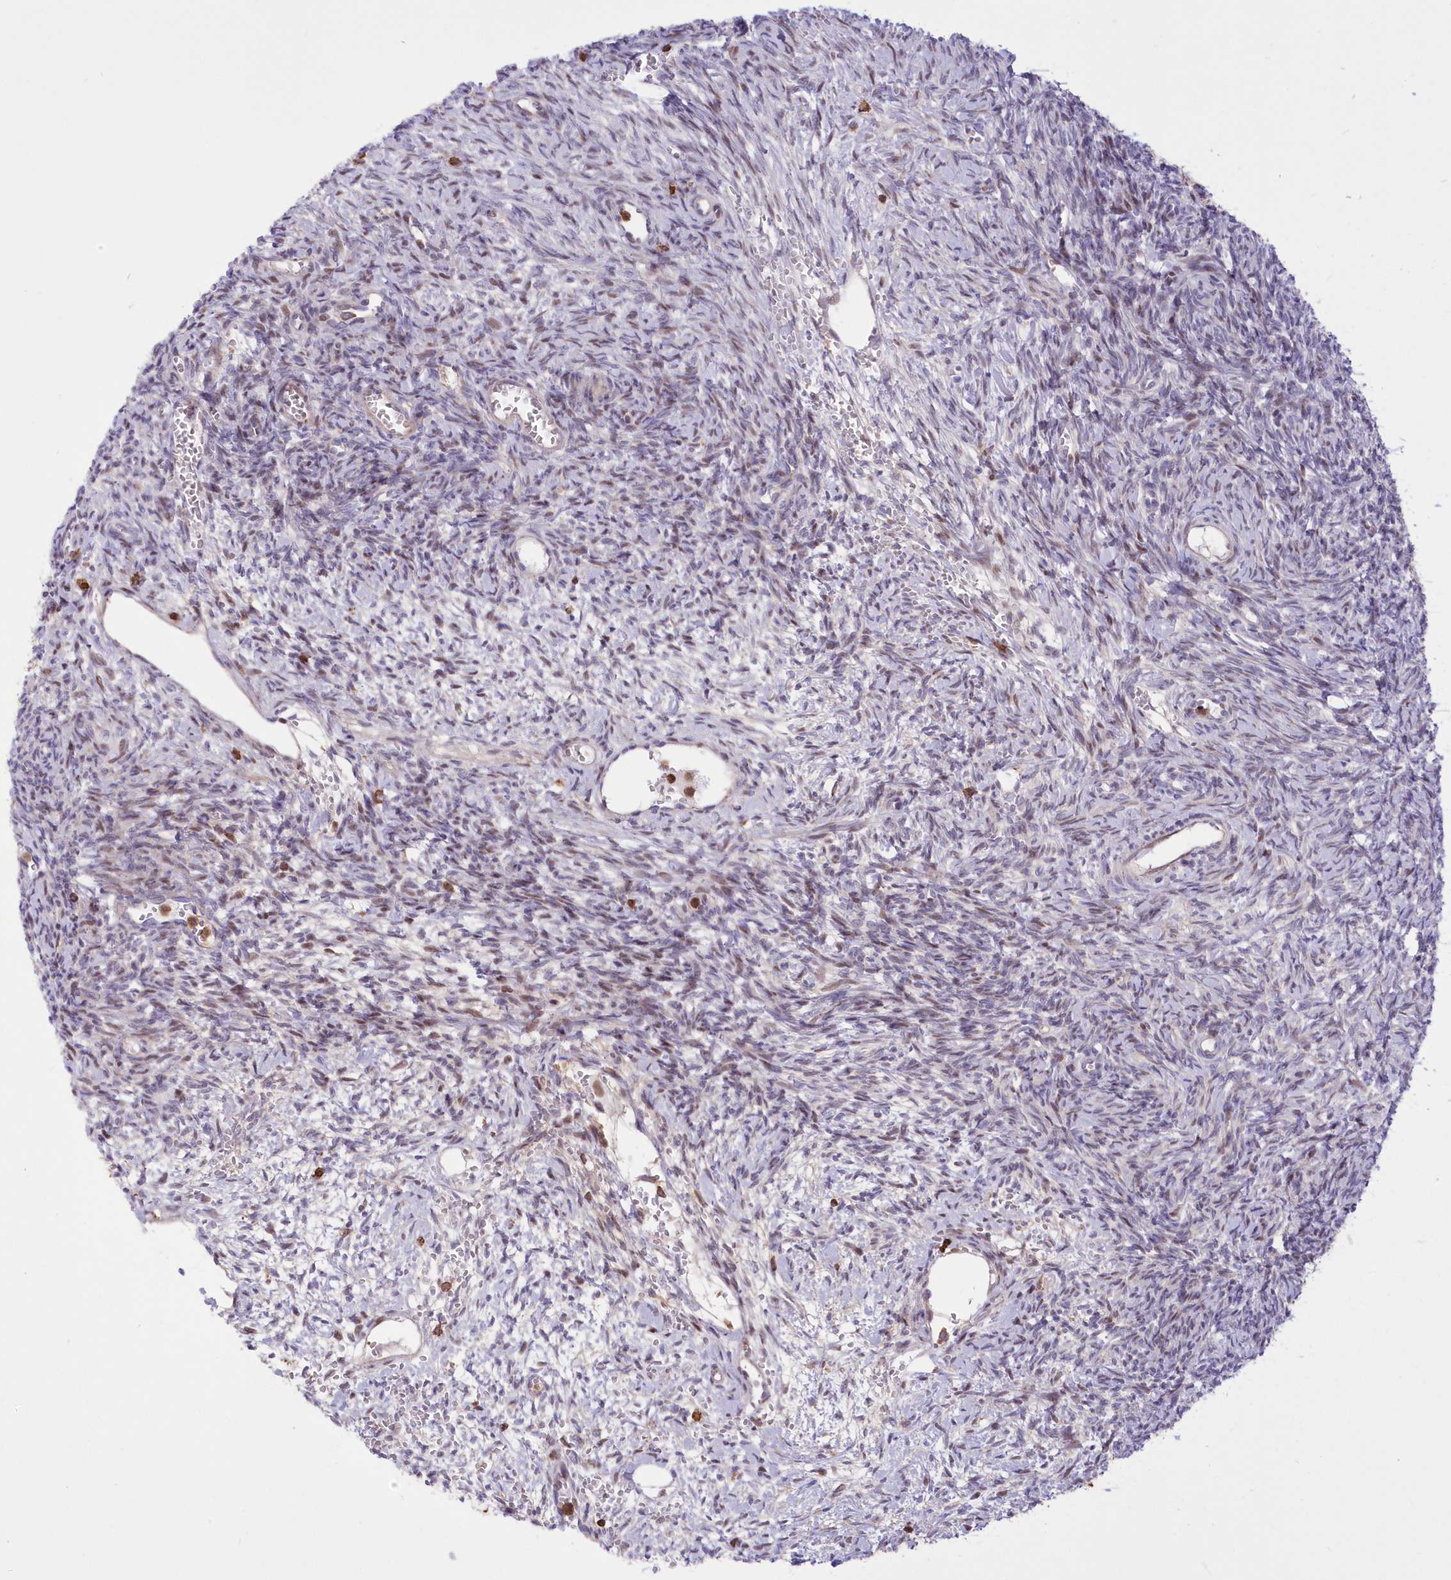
{"staining": {"intensity": "negative", "quantity": "none", "location": "none"}, "tissue": "ovary", "cell_type": "Ovarian stroma cells", "image_type": "normal", "snomed": [{"axis": "morphology", "description": "Normal tissue, NOS"}, {"axis": "topography", "description": "Ovary"}], "caption": "IHC histopathology image of benign ovary stained for a protein (brown), which exhibits no expression in ovarian stroma cells.", "gene": "RNPEPL1", "patient": {"sex": "female", "age": 39}}